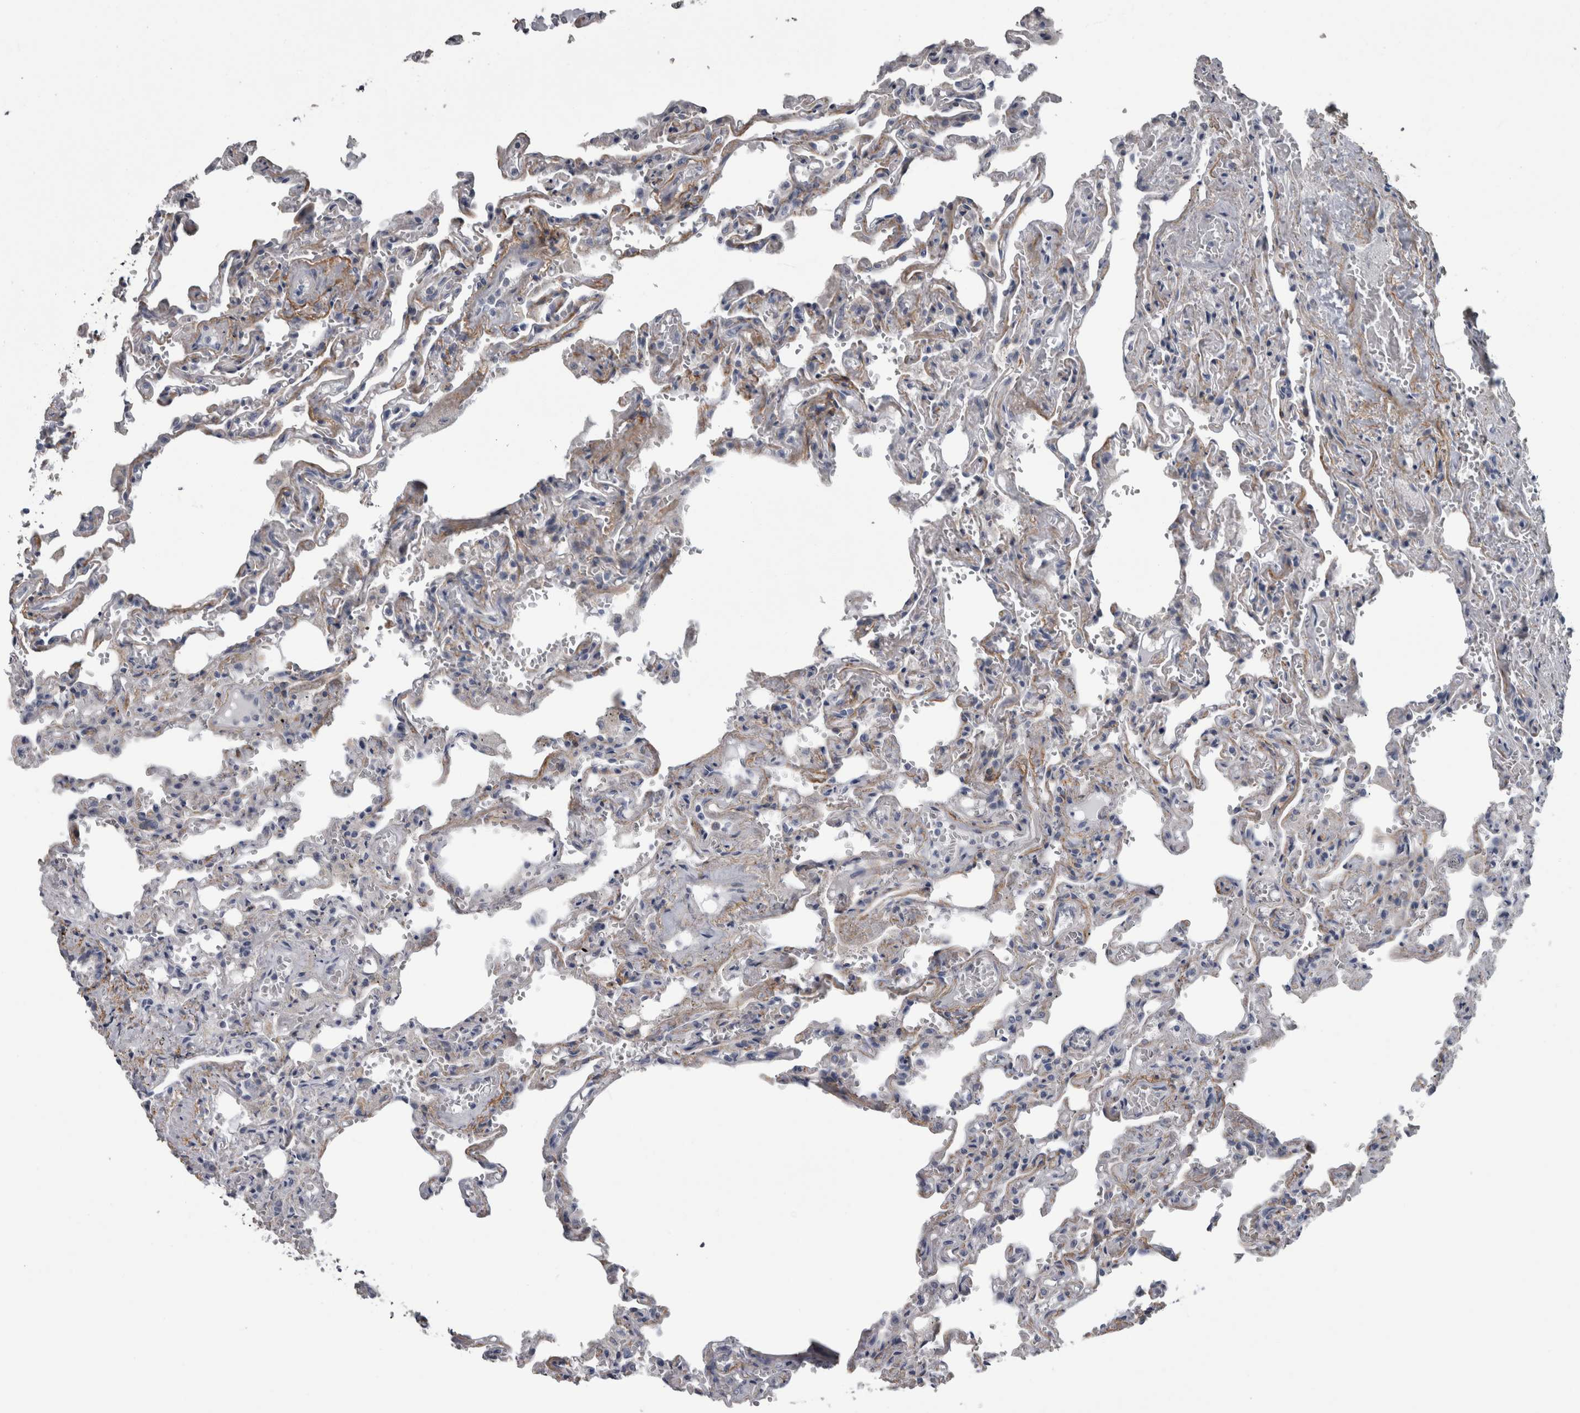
{"staining": {"intensity": "negative", "quantity": "none", "location": "none"}, "tissue": "lung", "cell_type": "Alveolar cells", "image_type": "normal", "snomed": [{"axis": "morphology", "description": "Normal tissue, NOS"}, {"axis": "topography", "description": "Lung"}], "caption": "IHC of unremarkable human lung demonstrates no positivity in alveolar cells.", "gene": "EFEMP2", "patient": {"sex": "male", "age": 21}}